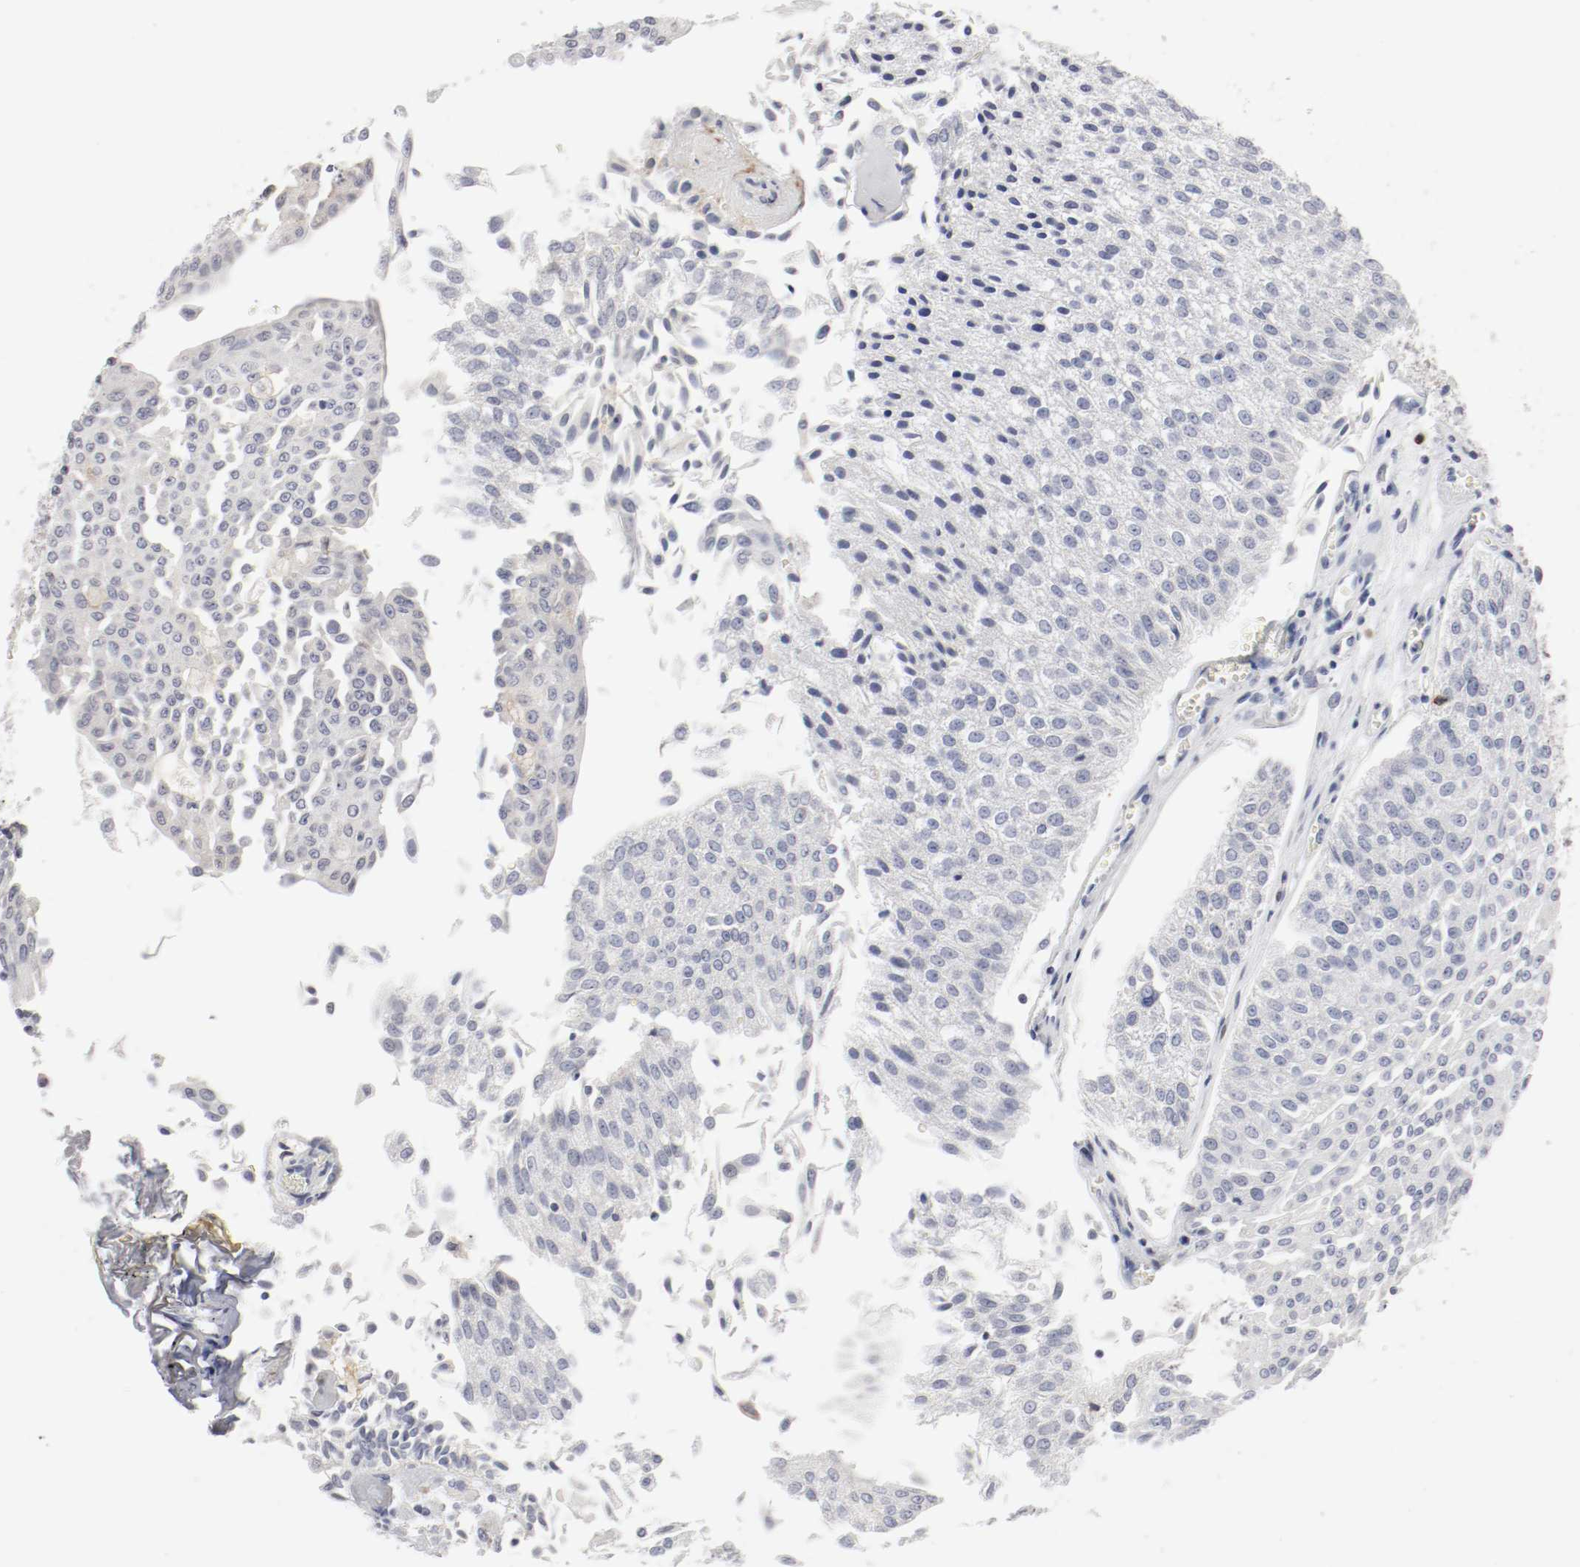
{"staining": {"intensity": "weak", "quantity": "<25%", "location": "cytoplasmic/membranous"}, "tissue": "urothelial cancer", "cell_type": "Tumor cells", "image_type": "cancer", "snomed": [{"axis": "morphology", "description": "Urothelial carcinoma, Low grade"}, {"axis": "topography", "description": "Urinary bladder"}], "caption": "IHC of human urothelial cancer exhibits no expression in tumor cells.", "gene": "ITGAX", "patient": {"sex": "male", "age": 86}}